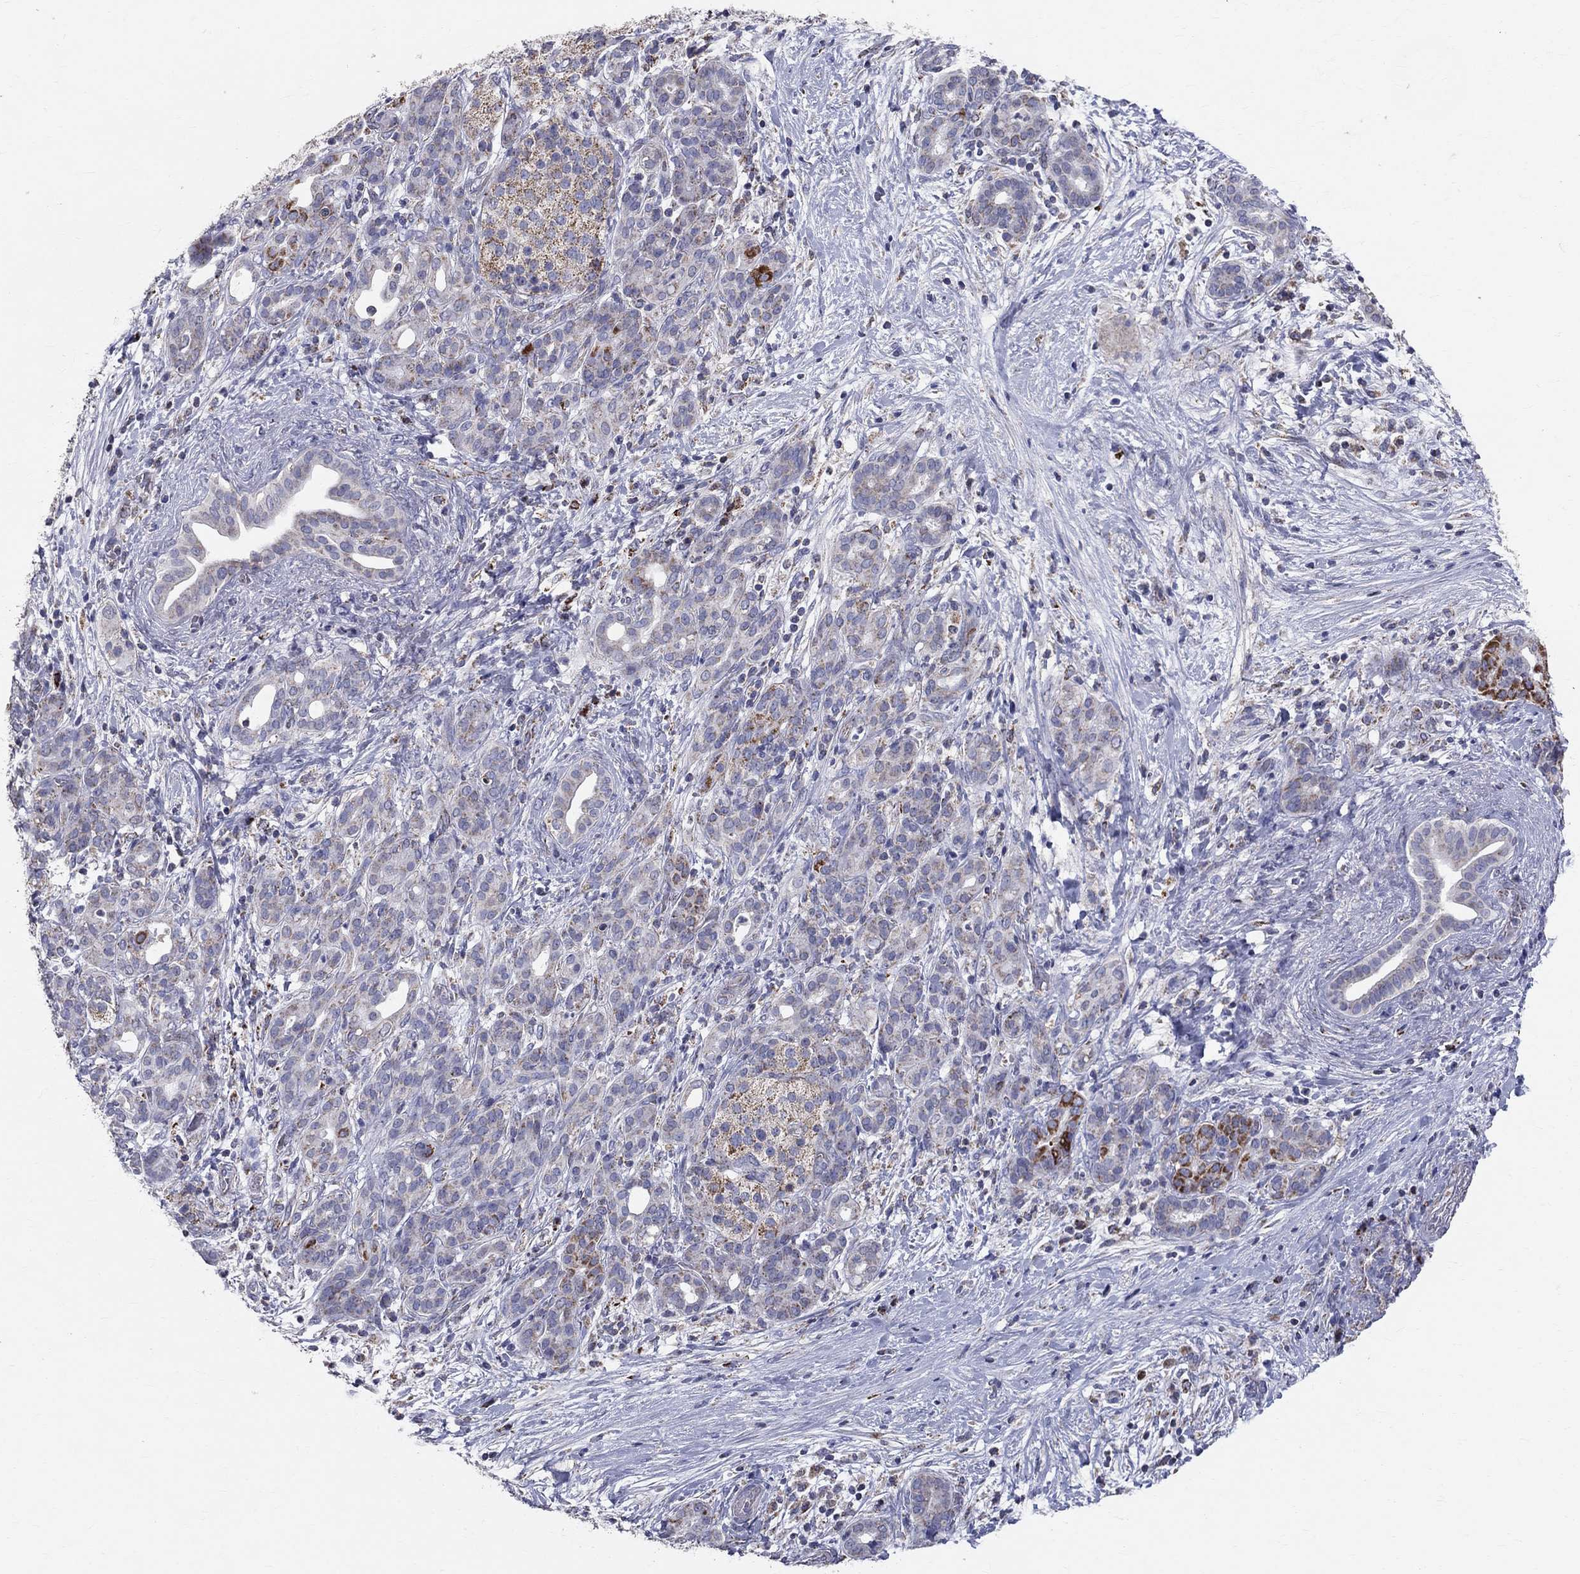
{"staining": {"intensity": "weak", "quantity": "<25%", "location": "cytoplasmic/membranous"}, "tissue": "pancreatic cancer", "cell_type": "Tumor cells", "image_type": "cancer", "snomed": [{"axis": "morphology", "description": "Adenocarcinoma, NOS"}, {"axis": "topography", "description": "Pancreas"}], "caption": "Tumor cells are negative for protein expression in human pancreatic cancer.", "gene": "SLC4A10", "patient": {"sex": "male", "age": 44}}